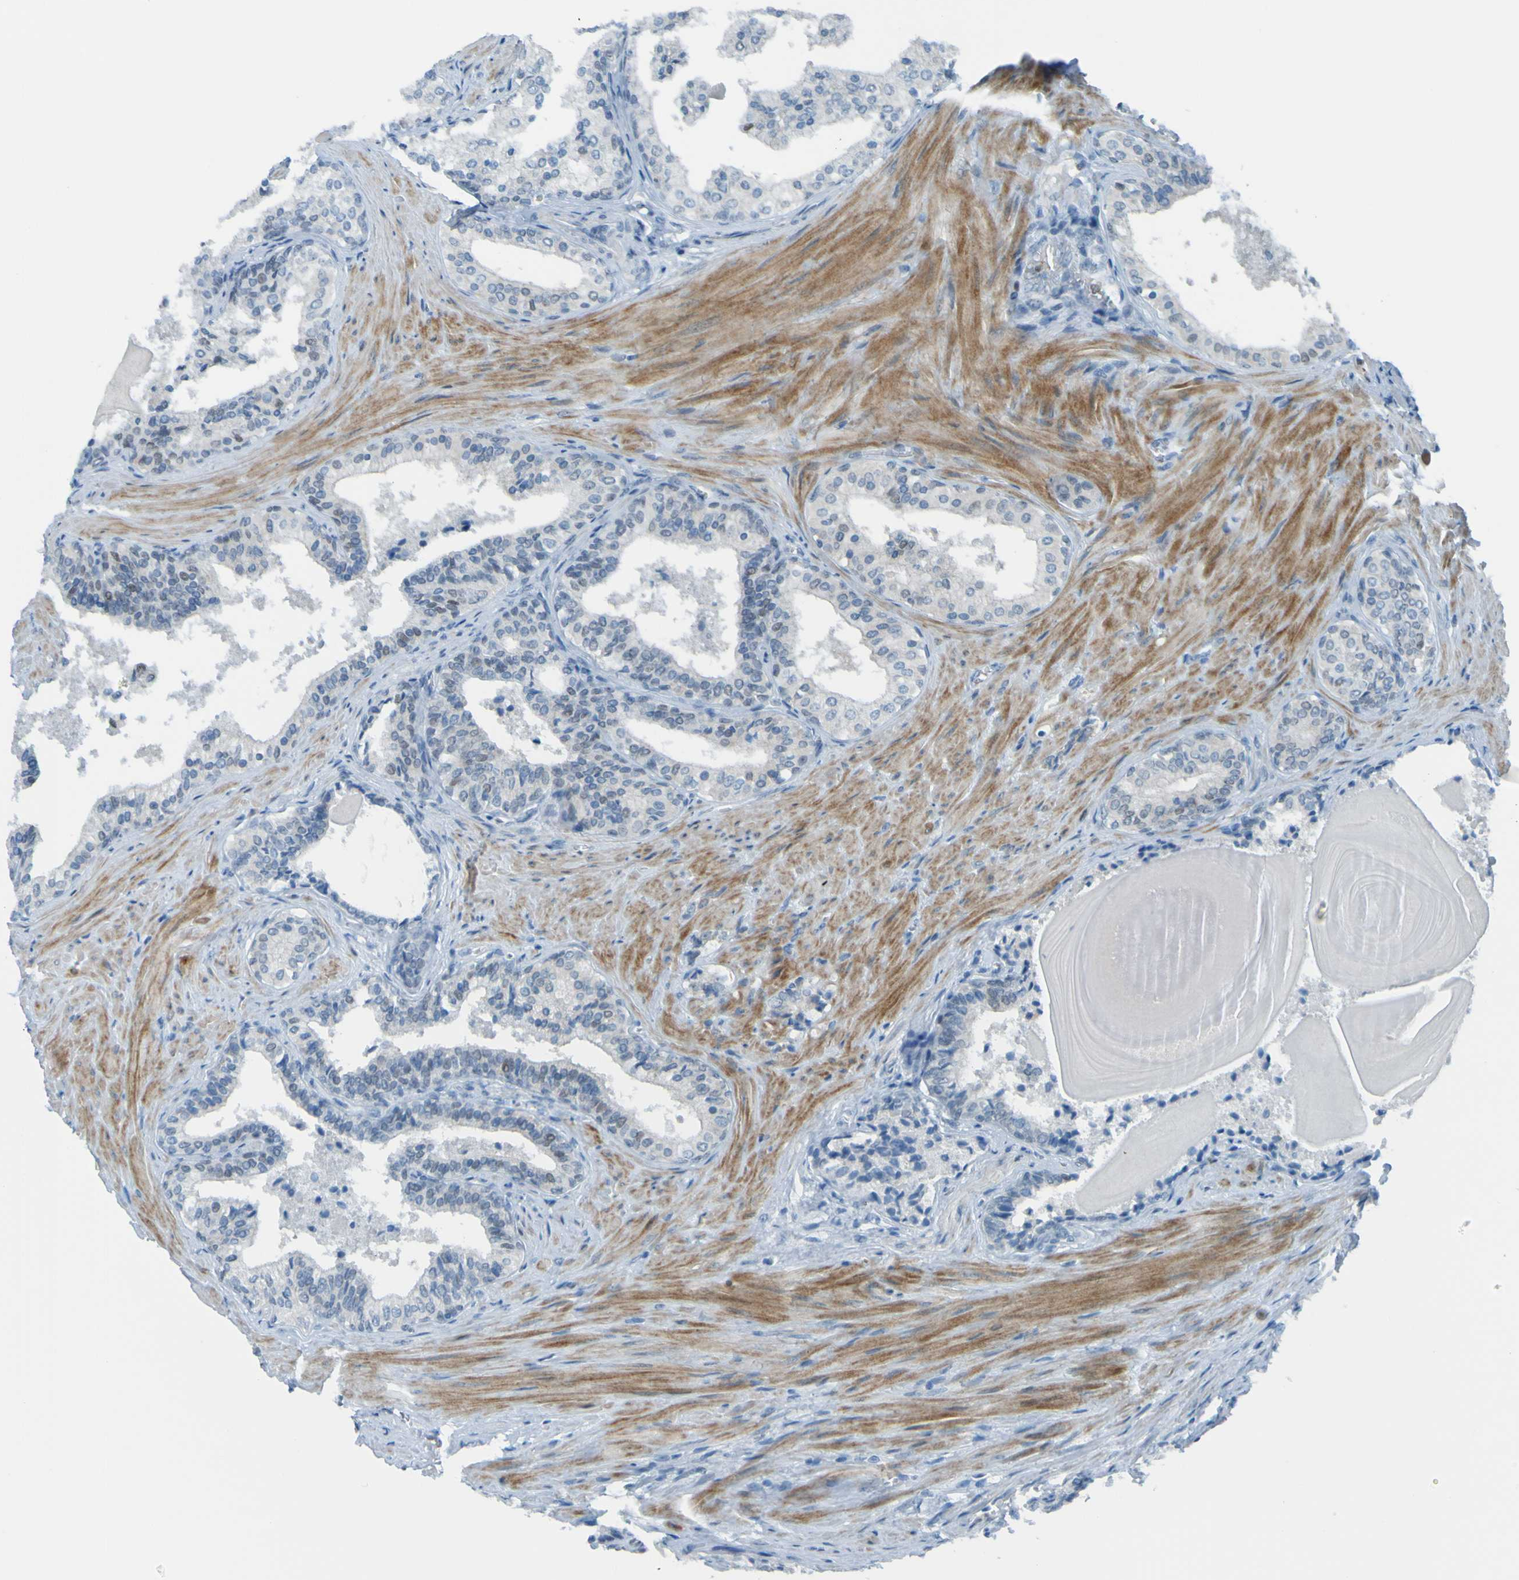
{"staining": {"intensity": "negative", "quantity": "none", "location": "none"}, "tissue": "prostate cancer", "cell_type": "Tumor cells", "image_type": "cancer", "snomed": [{"axis": "morphology", "description": "Adenocarcinoma, Low grade"}, {"axis": "topography", "description": "Prostate"}], "caption": "Immunohistochemistry (IHC) of human prostate cancer (low-grade adenocarcinoma) demonstrates no staining in tumor cells. (Immunohistochemistry (IHC), brightfield microscopy, high magnification).", "gene": "USP36", "patient": {"sex": "male", "age": 60}}